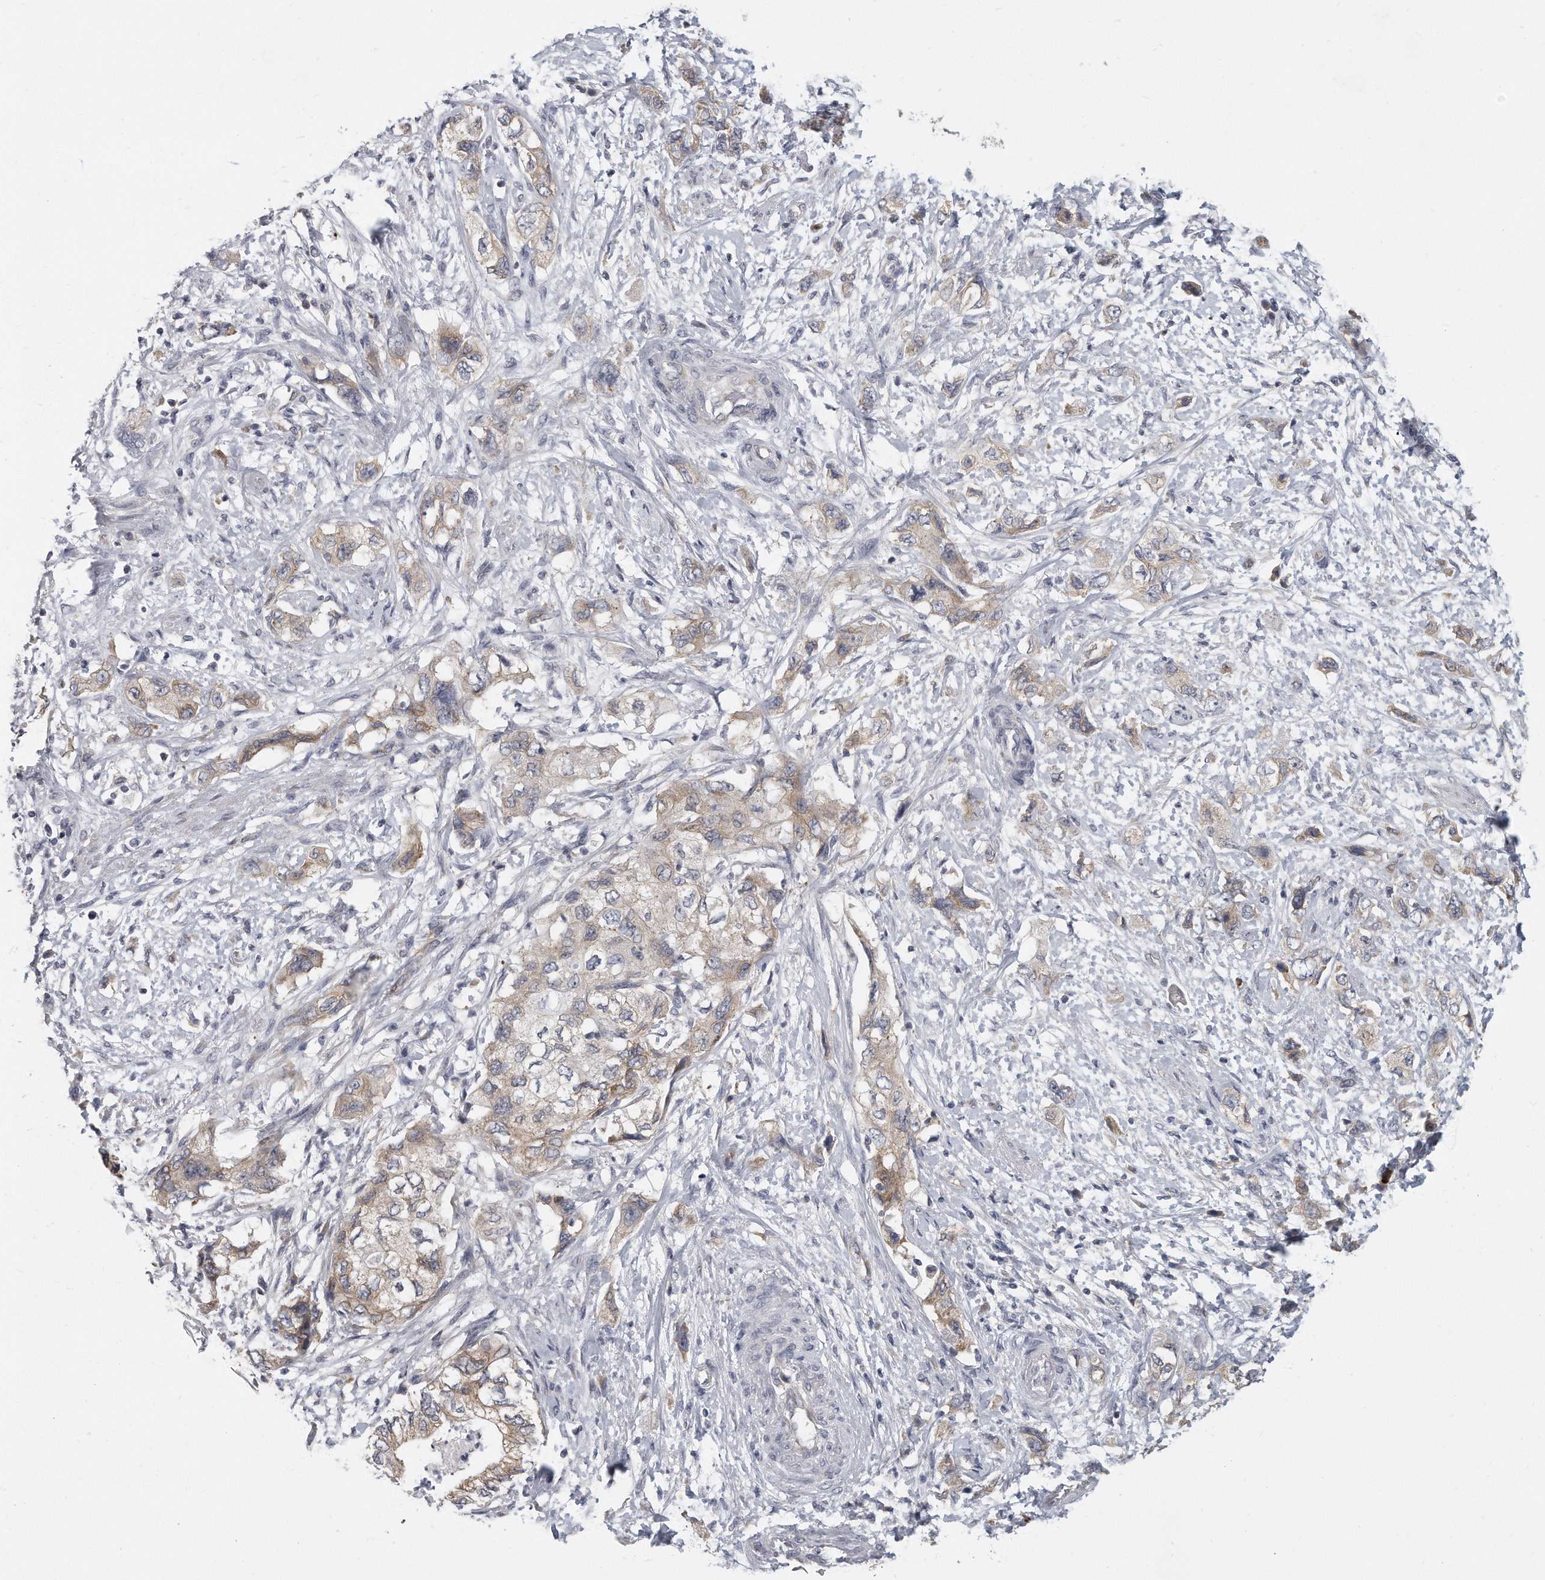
{"staining": {"intensity": "moderate", "quantity": "25%-75%", "location": "cytoplasmic/membranous"}, "tissue": "pancreatic cancer", "cell_type": "Tumor cells", "image_type": "cancer", "snomed": [{"axis": "morphology", "description": "Adenocarcinoma, NOS"}, {"axis": "topography", "description": "Pancreas"}], "caption": "Pancreatic cancer (adenocarcinoma) tissue shows moderate cytoplasmic/membranous positivity in approximately 25%-75% of tumor cells, visualized by immunohistochemistry.", "gene": "PLEKHA6", "patient": {"sex": "female", "age": 73}}